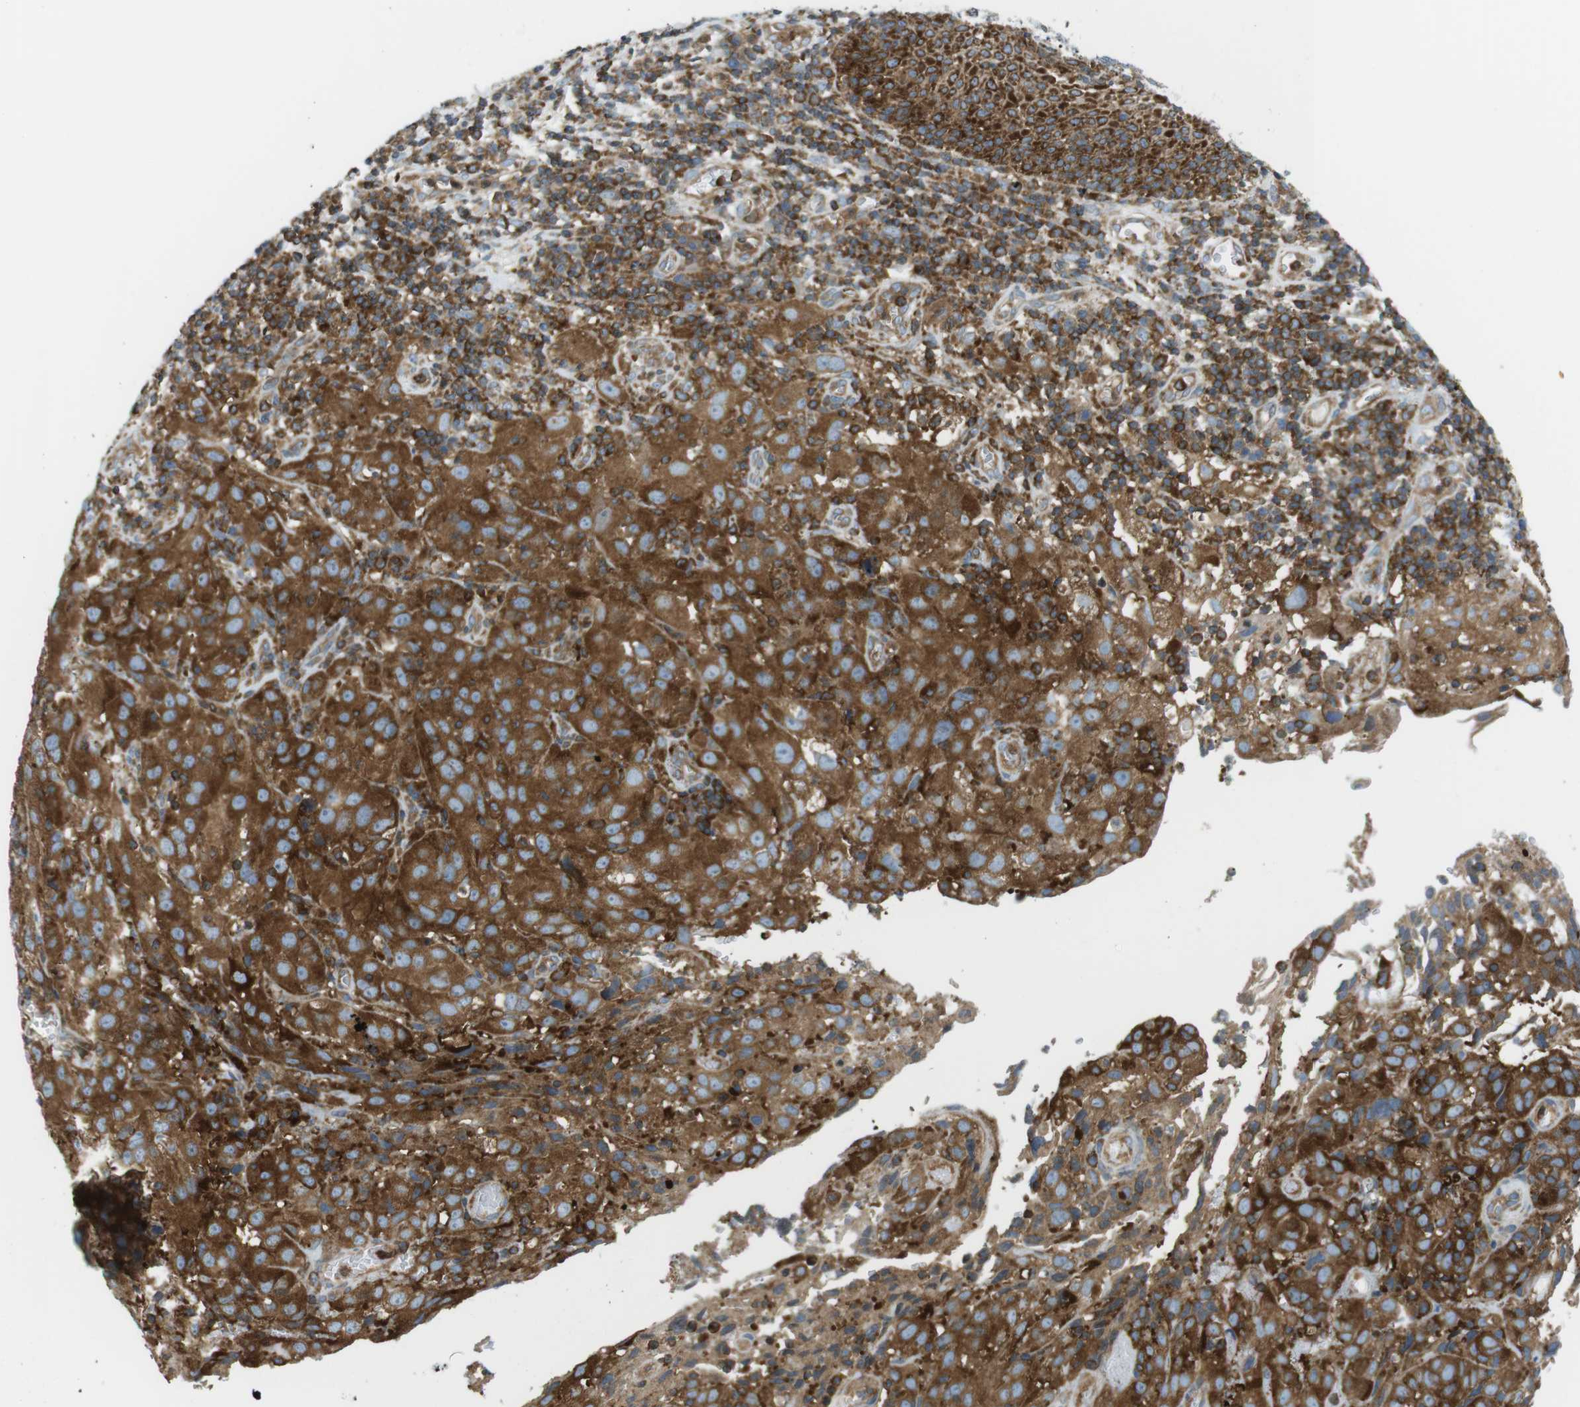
{"staining": {"intensity": "strong", "quantity": ">75%", "location": "cytoplasmic/membranous"}, "tissue": "cervical cancer", "cell_type": "Tumor cells", "image_type": "cancer", "snomed": [{"axis": "morphology", "description": "Squamous cell carcinoma, NOS"}, {"axis": "topography", "description": "Cervix"}], "caption": "Immunohistochemical staining of human squamous cell carcinoma (cervical) demonstrates strong cytoplasmic/membranous protein staining in about >75% of tumor cells.", "gene": "FLII", "patient": {"sex": "female", "age": 32}}